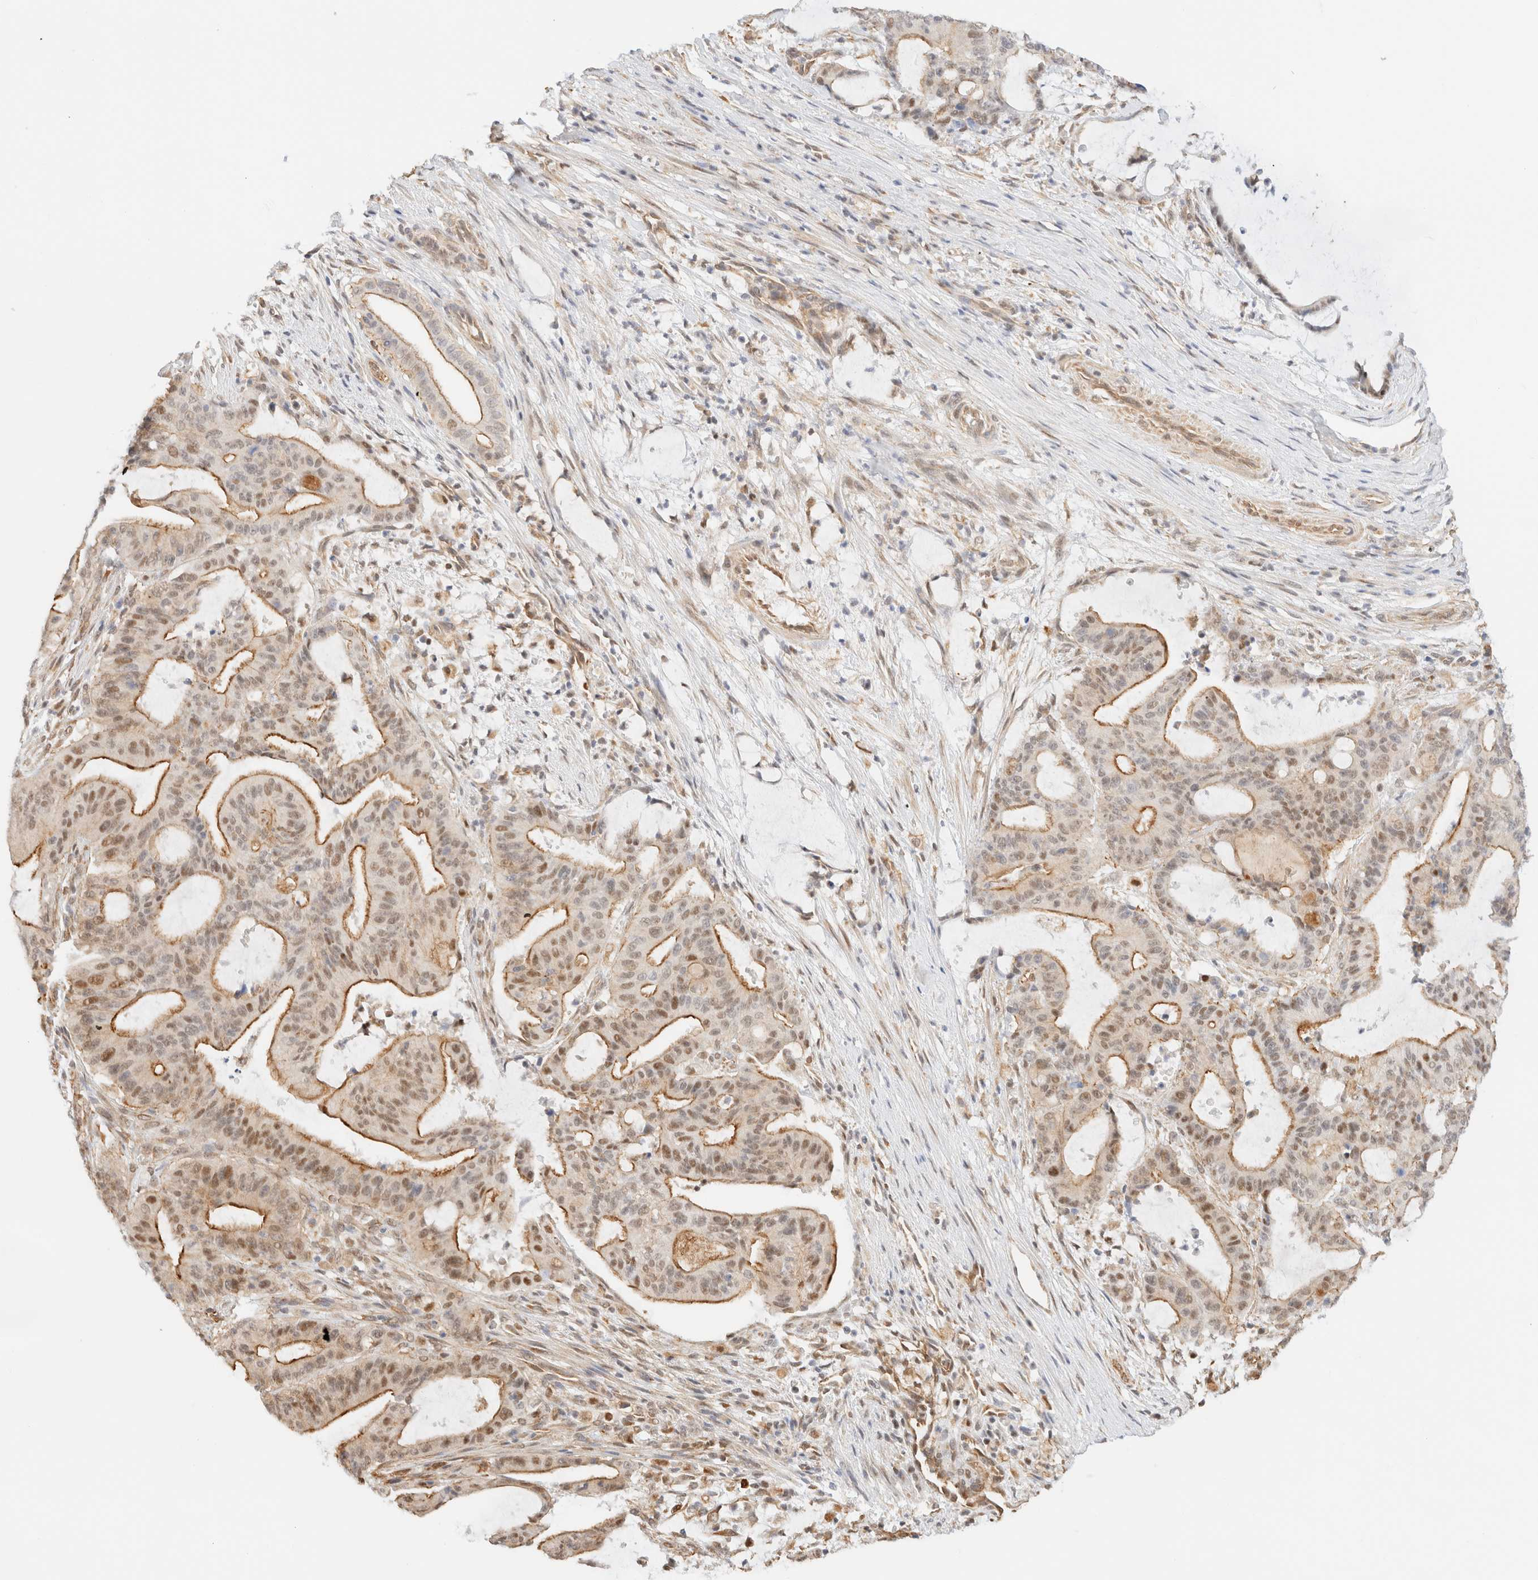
{"staining": {"intensity": "moderate", "quantity": ">75%", "location": "cytoplasmic/membranous,nuclear"}, "tissue": "liver cancer", "cell_type": "Tumor cells", "image_type": "cancer", "snomed": [{"axis": "morphology", "description": "Normal tissue, NOS"}, {"axis": "morphology", "description": "Cholangiocarcinoma"}, {"axis": "topography", "description": "Liver"}, {"axis": "topography", "description": "Peripheral nerve tissue"}], "caption": "A brown stain shows moderate cytoplasmic/membranous and nuclear staining of a protein in human liver cancer (cholangiocarcinoma) tumor cells.", "gene": "ARID5A", "patient": {"sex": "female", "age": 73}}